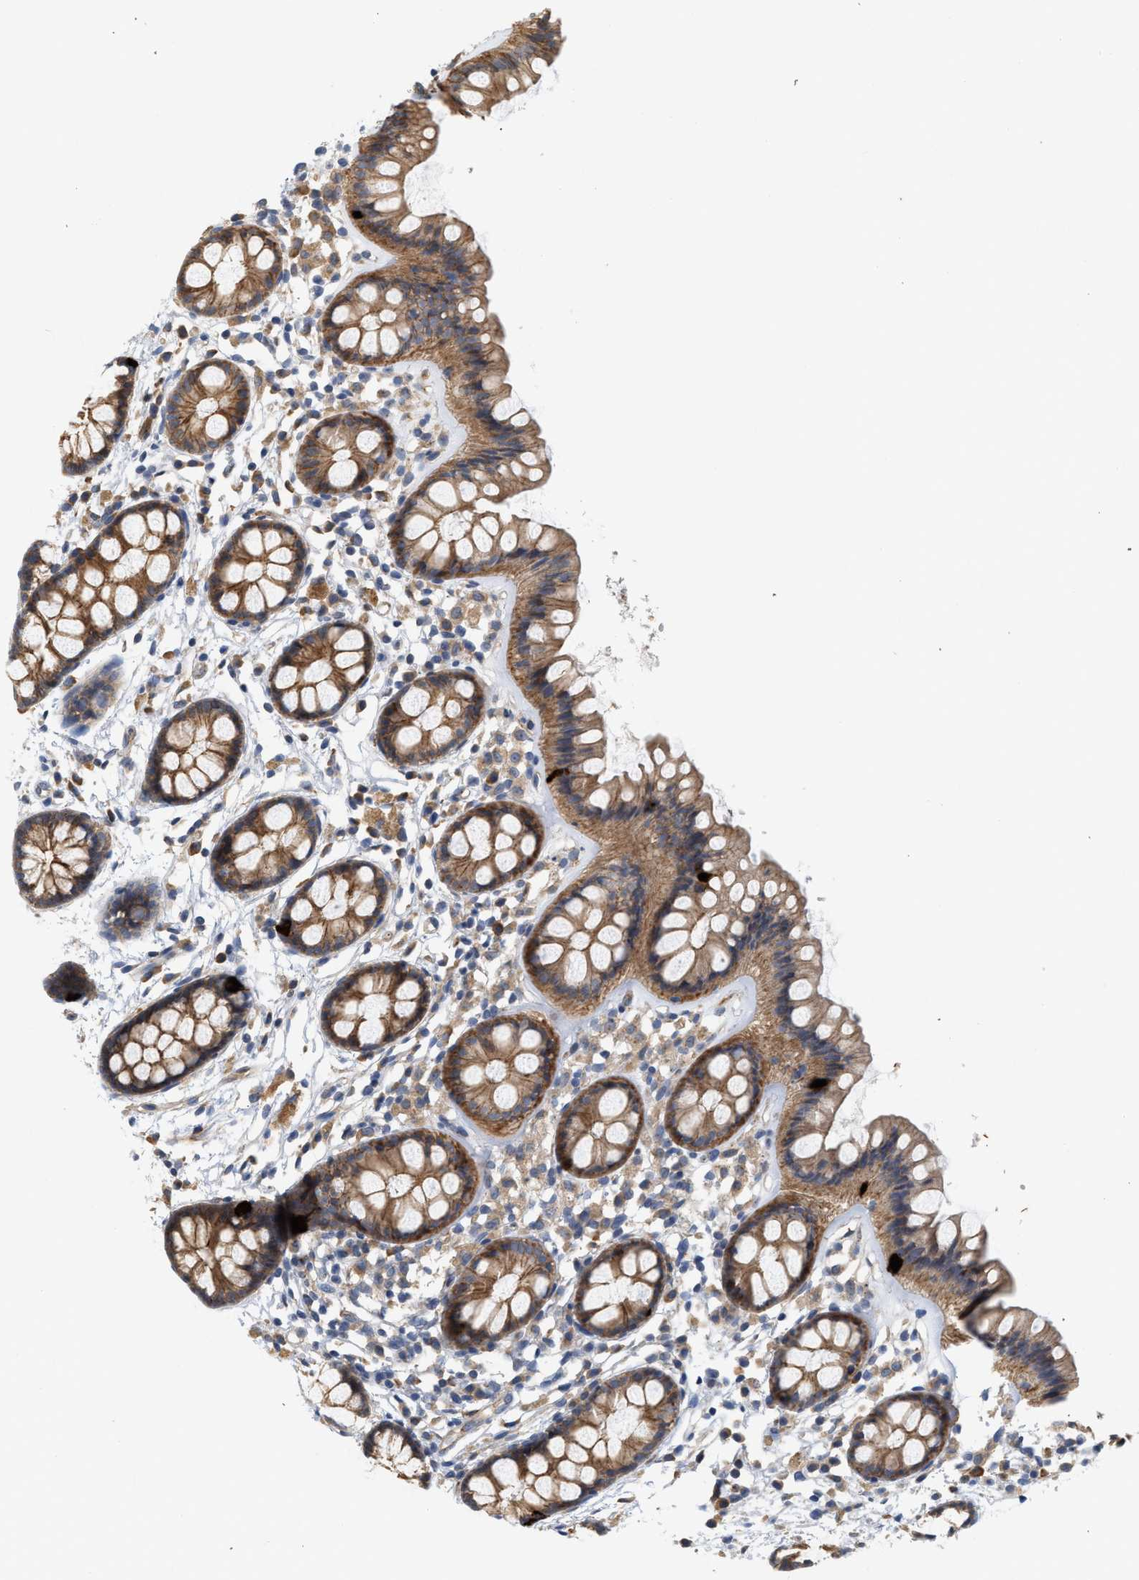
{"staining": {"intensity": "moderate", "quantity": ">75%", "location": "cytoplasmic/membranous"}, "tissue": "rectum", "cell_type": "Glandular cells", "image_type": "normal", "snomed": [{"axis": "morphology", "description": "Normal tissue, NOS"}, {"axis": "topography", "description": "Rectum"}], "caption": "This is an image of immunohistochemistry staining of benign rectum, which shows moderate positivity in the cytoplasmic/membranous of glandular cells.", "gene": "CTXN1", "patient": {"sex": "female", "age": 66}}